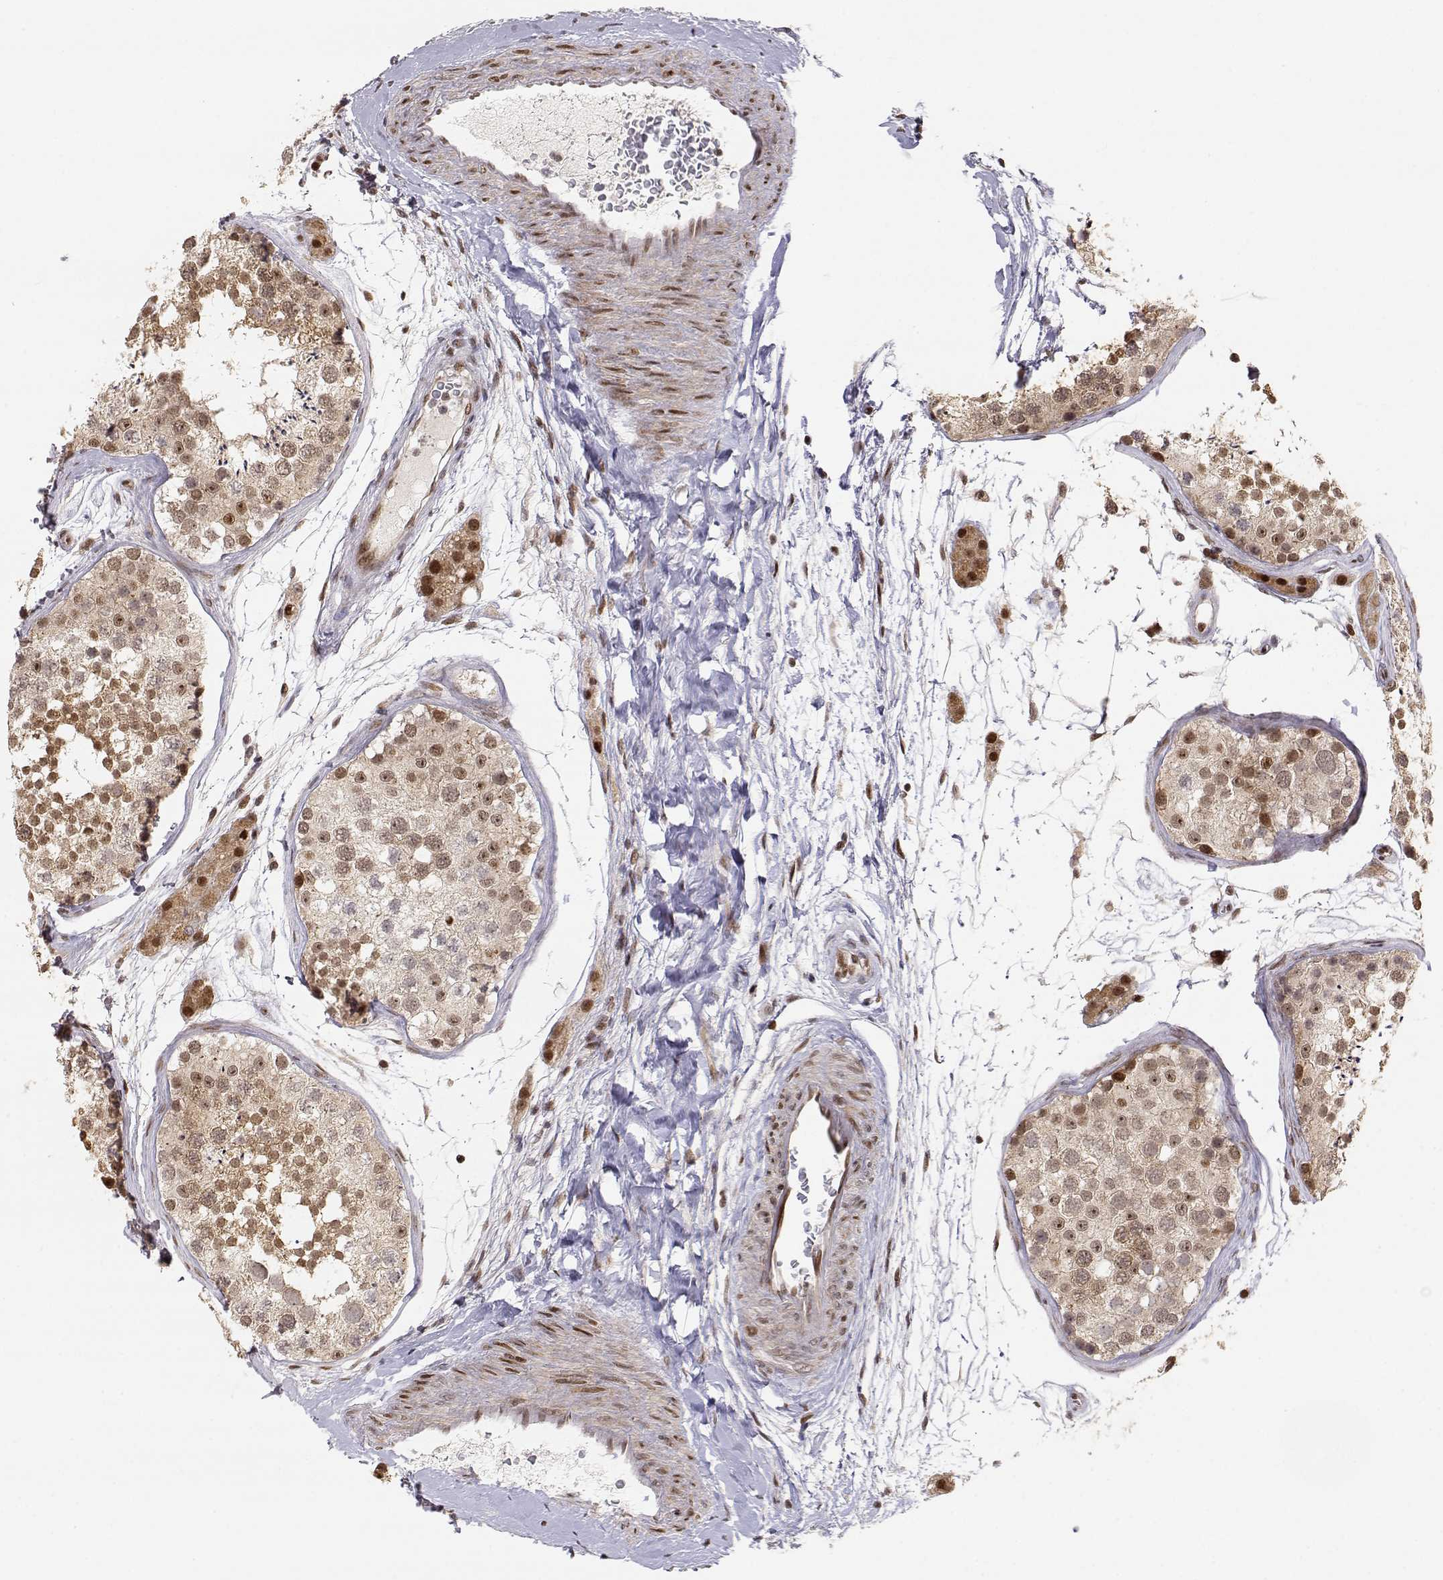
{"staining": {"intensity": "strong", "quantity": "<25%", "location": "cytoplasmic/membranous,nuclear"}, "tissue": "testis", "cell_type": "Cells in seminiferous ducts", "image_type": "normal", "snomed": [{"axis": "morphology", "description": "Normal tissue, NOS"}, {"axis": "topography", "description": "Testis"}], "caption": "Immunohistochemistry micrograph of unremarkable human testis stained for a protein (brown), which shows medium levels of strong cytoplasmic/membranous,nuclear expression in approximately <25% of cells in seminiferous ducts.", "gene": "BRCA1", "patient": {"sex": "male", "age": 41}}